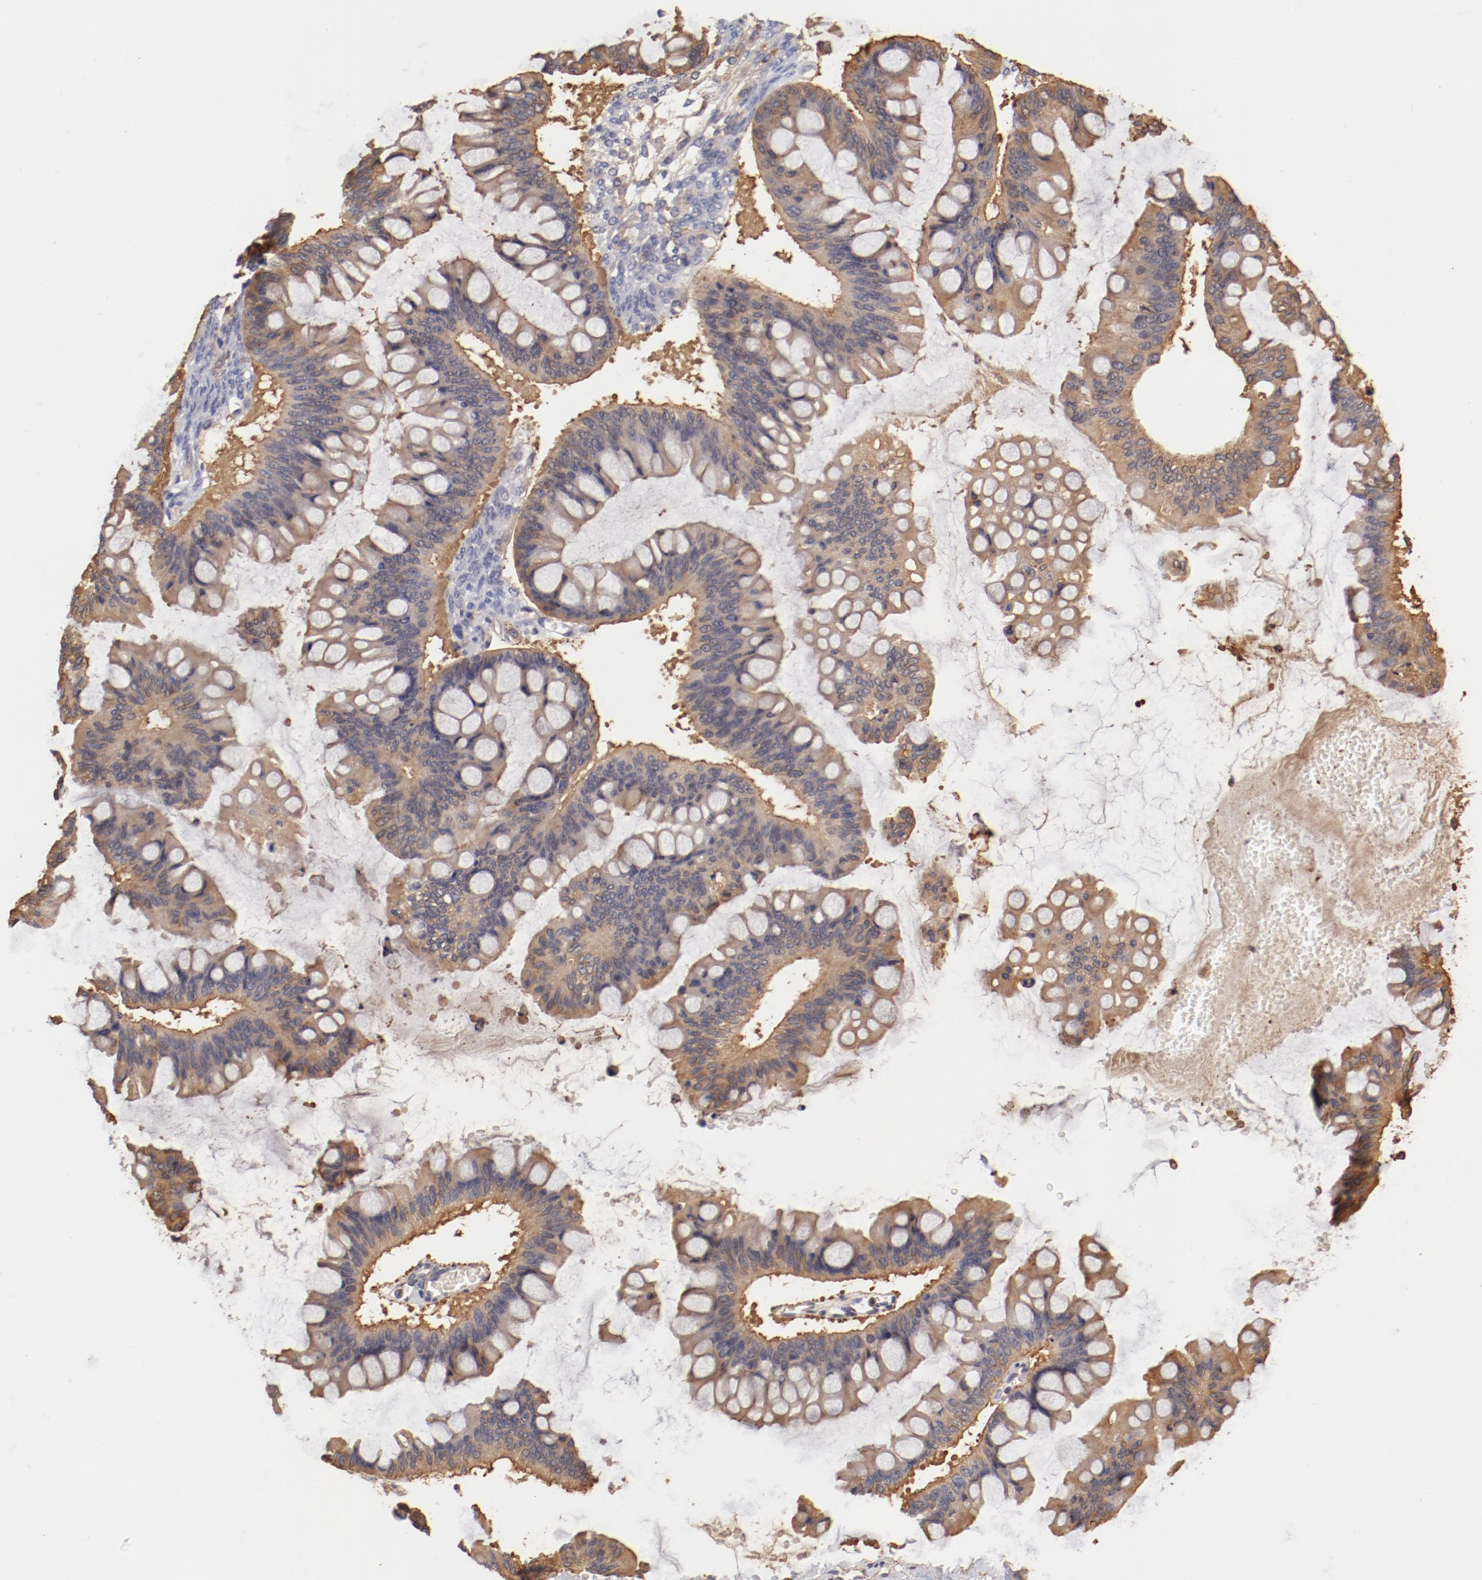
{"staining": {"intensity": "moderate", "quantity": "25%-75%", "location": "cytoplasmic/membranous"}, "tissue": "ovarian cancer", "cell_type": "Tumor cells", "image_type": "cancer", "snomed": [{"axis": "morphology", "description": "Cystadenocarcinoma, mucinous, NOS"}, {"axis": "topography", "description": "Ovary"}], "caption": "High-magnification brightfield microscopy of ovarian mucinous cystadenocarcinoma stained with DAB (brown) and counterstained with hematoxylin (blue). tumor cells exhibit moderate cytoplasmic/membranous expression is identified in approximately25%-75% of cells. The staining was performed using DAB, with brown indicating positive protein expression. Nuclei are stained blue with hematoxylin.", "gene": "FCMR", "patient": {"sex": "female", "age": 73}}